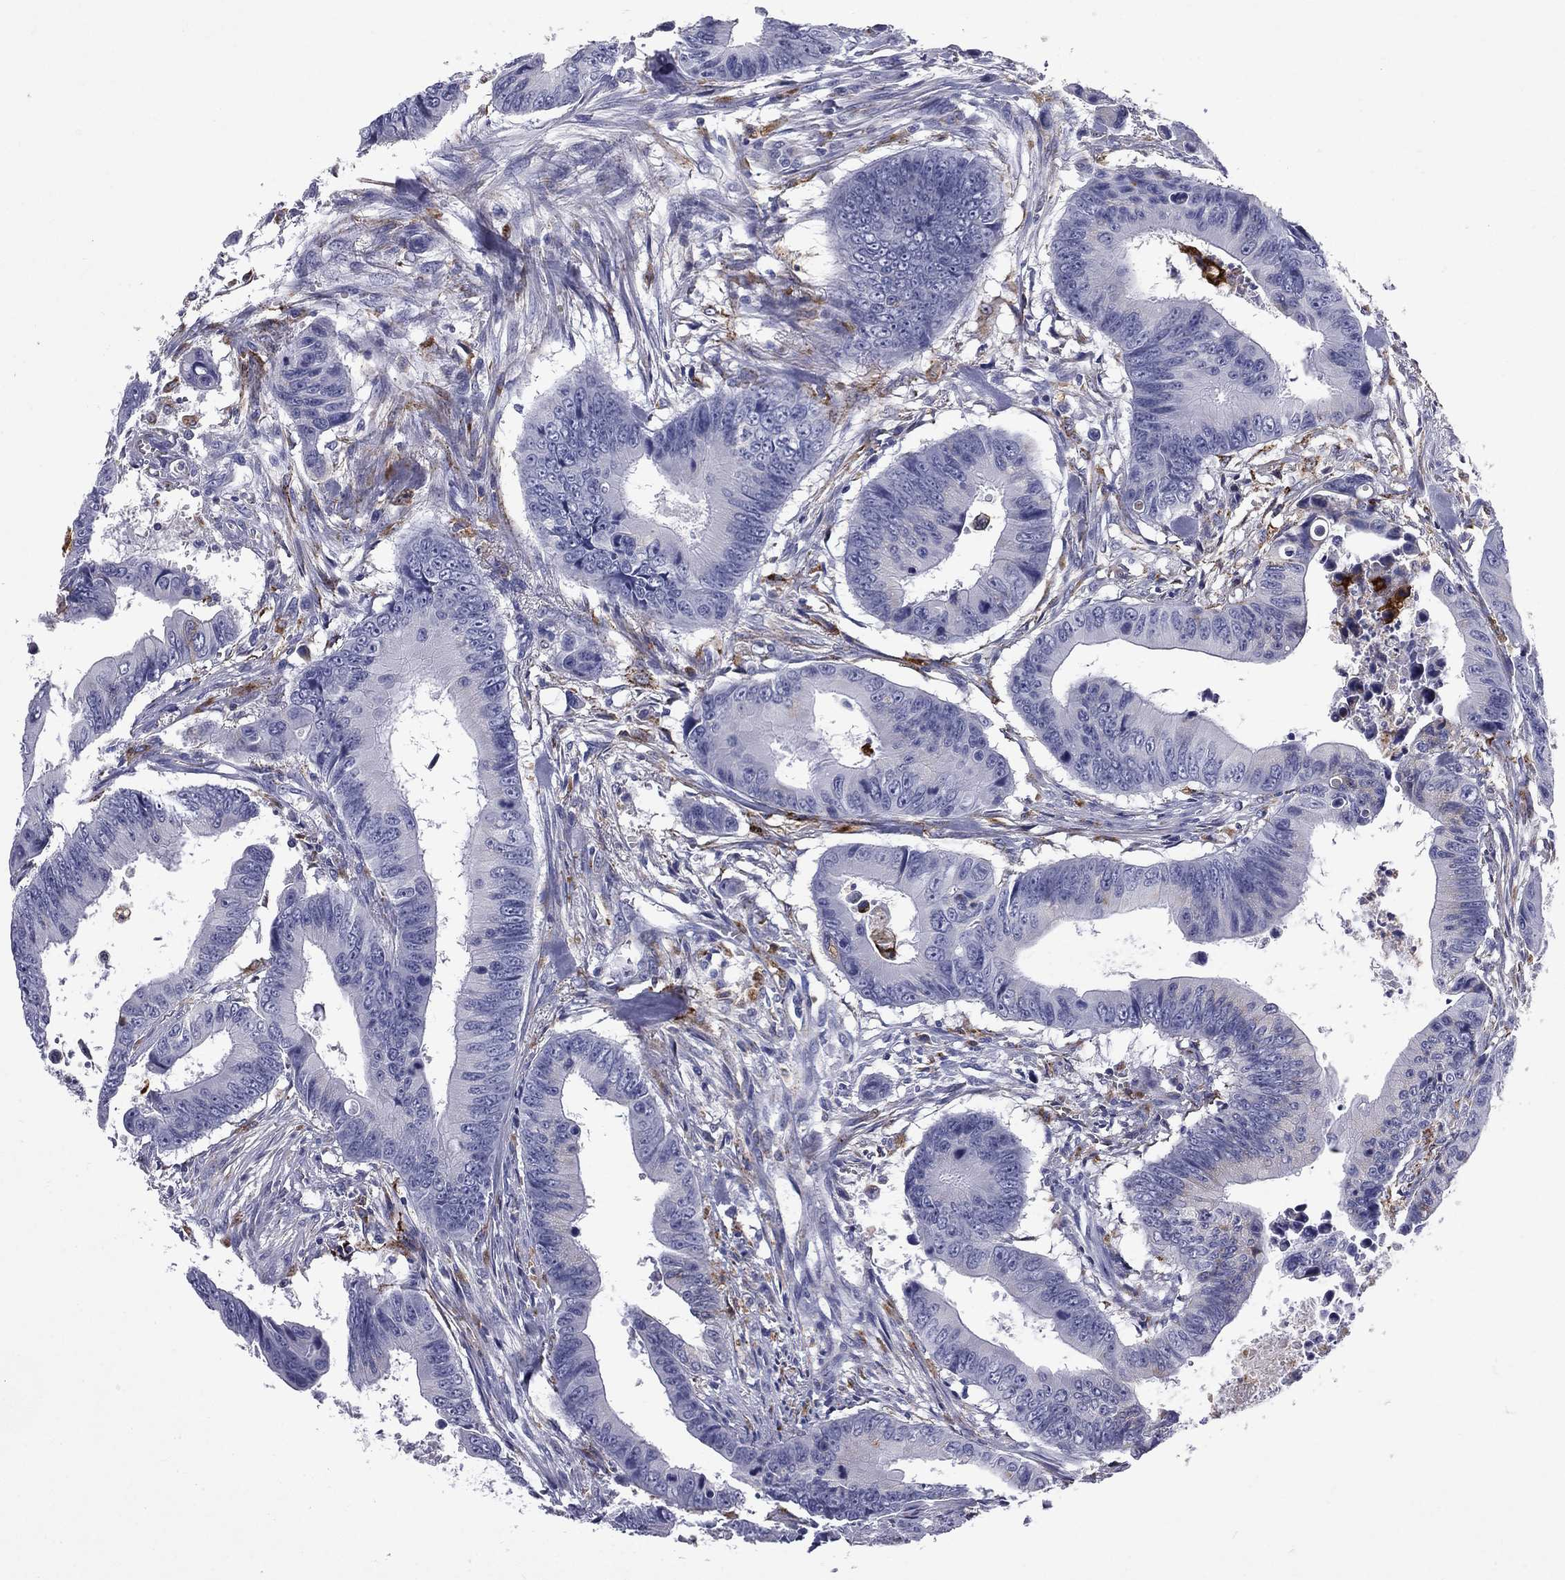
{"staining": {"intensity": "negative", "quantity": "none", "location": "none"}, "tissue": "colorectal cancer", "cell_type": "Tumor cells", "image_type": "cancer", "snomed": [{"axis": "morphology", "description": "Adenocarcinoma, NOS"}, {"axis": "topography", "description": "Colon"}], "caption": "High power microscopy micrograph of an immunohistochemistry (IHC) histopathology image of colorectal cancer, revealing no significant positivity in tumor cells. (IHC, brightfield microscopy, high magnification).", "gene": "MADCAM1", "patient": {"sex": "female", "age": 87}}